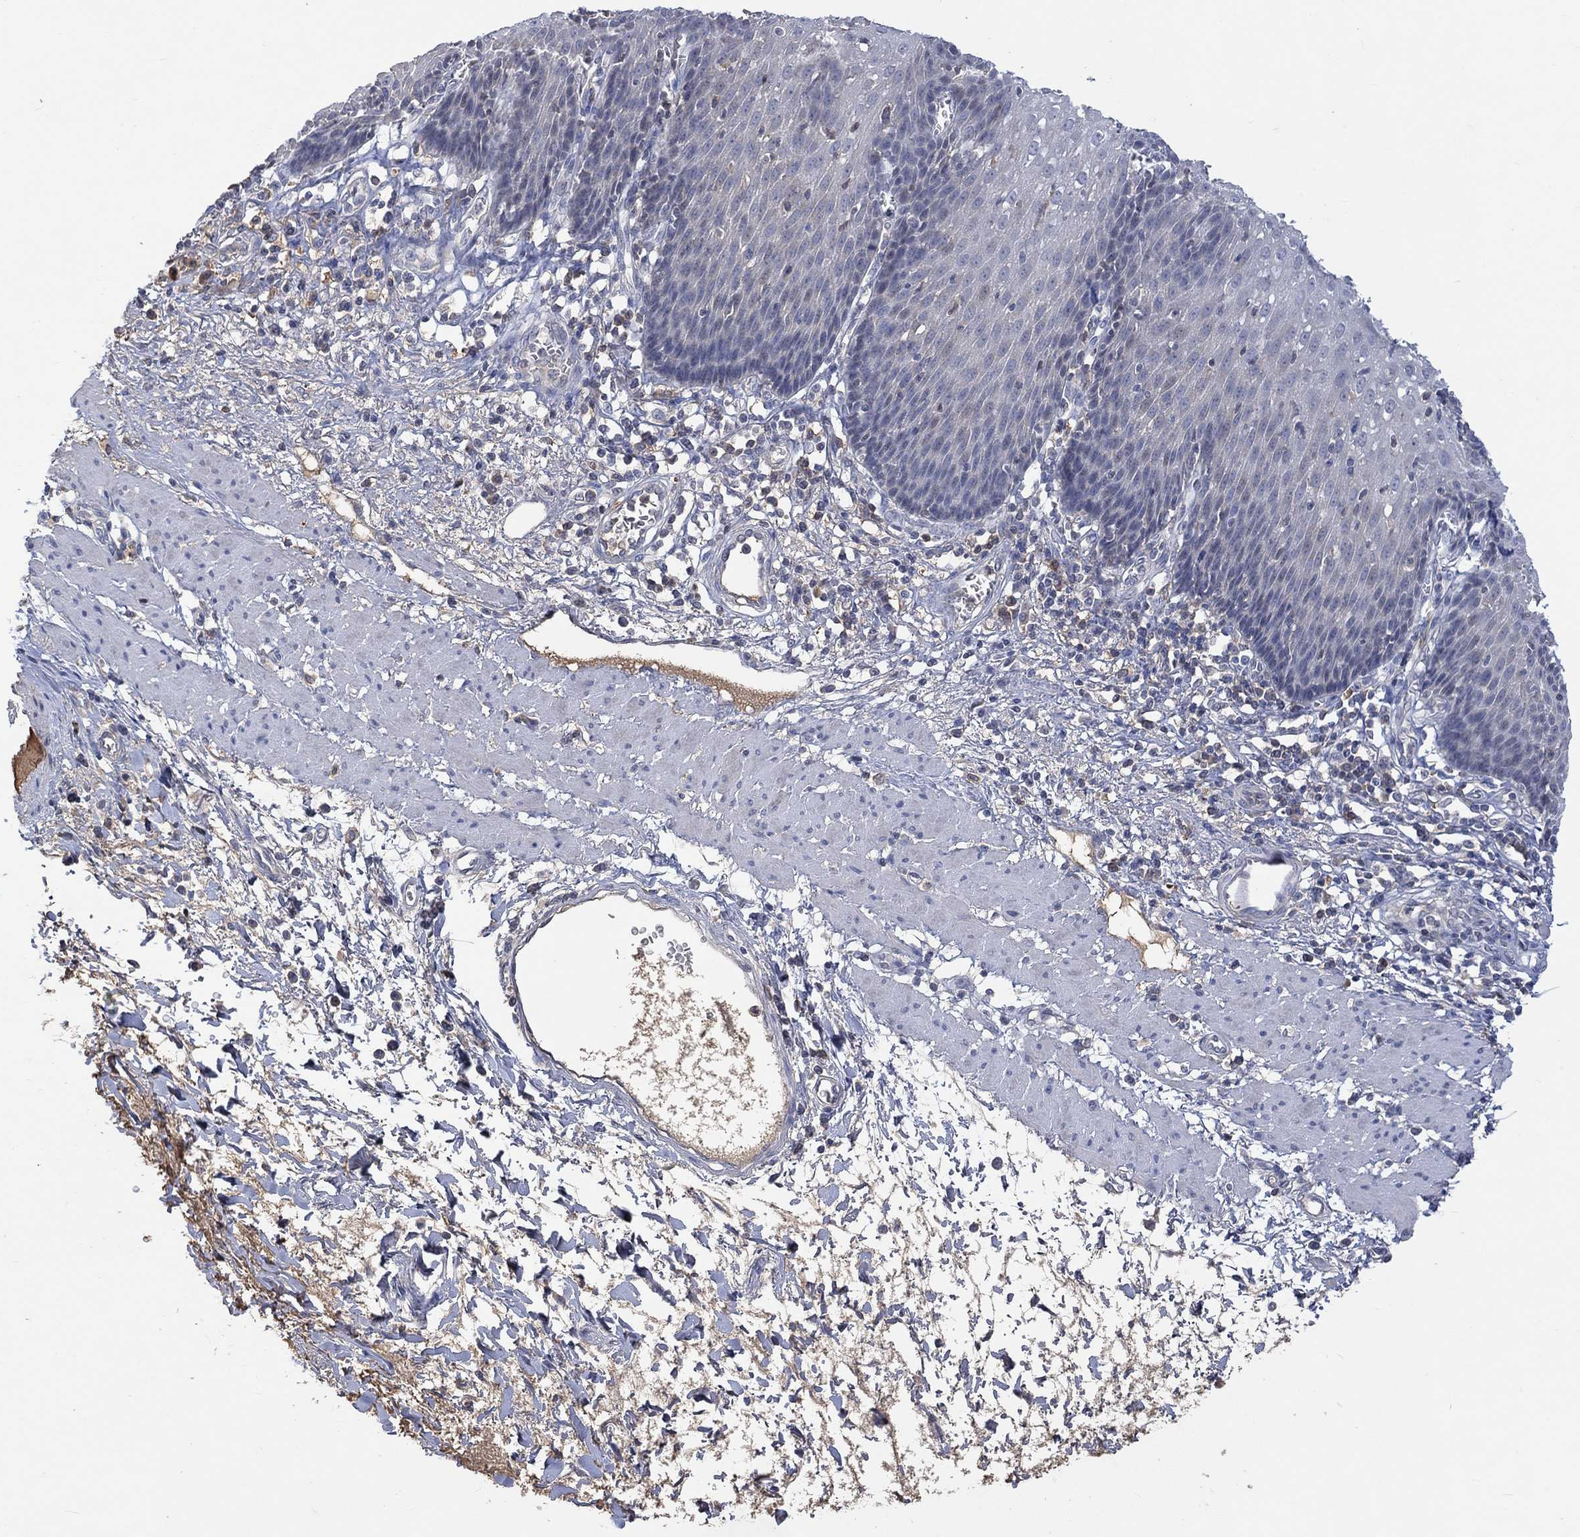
{"staining": {"intensity": "negative", "quantity": "none", "location": "none"}, "tissue": "esophagus", "cell_type": "Squamous epithelial cells", "image_type": "normal", "snomed": [{"axis": "morphology", "description": "Normal tissue, NOS"}, {"axis": "topography", "description": "Esophagus"}], "caption": "Immunohistochemistry (IHC) image of normal esophagus: human esophagus stained with DAB displays no significant protein expression in squamous epithelial cells.", "gene": "MSTN", "patient": {"sex": "male", "age": 57}}